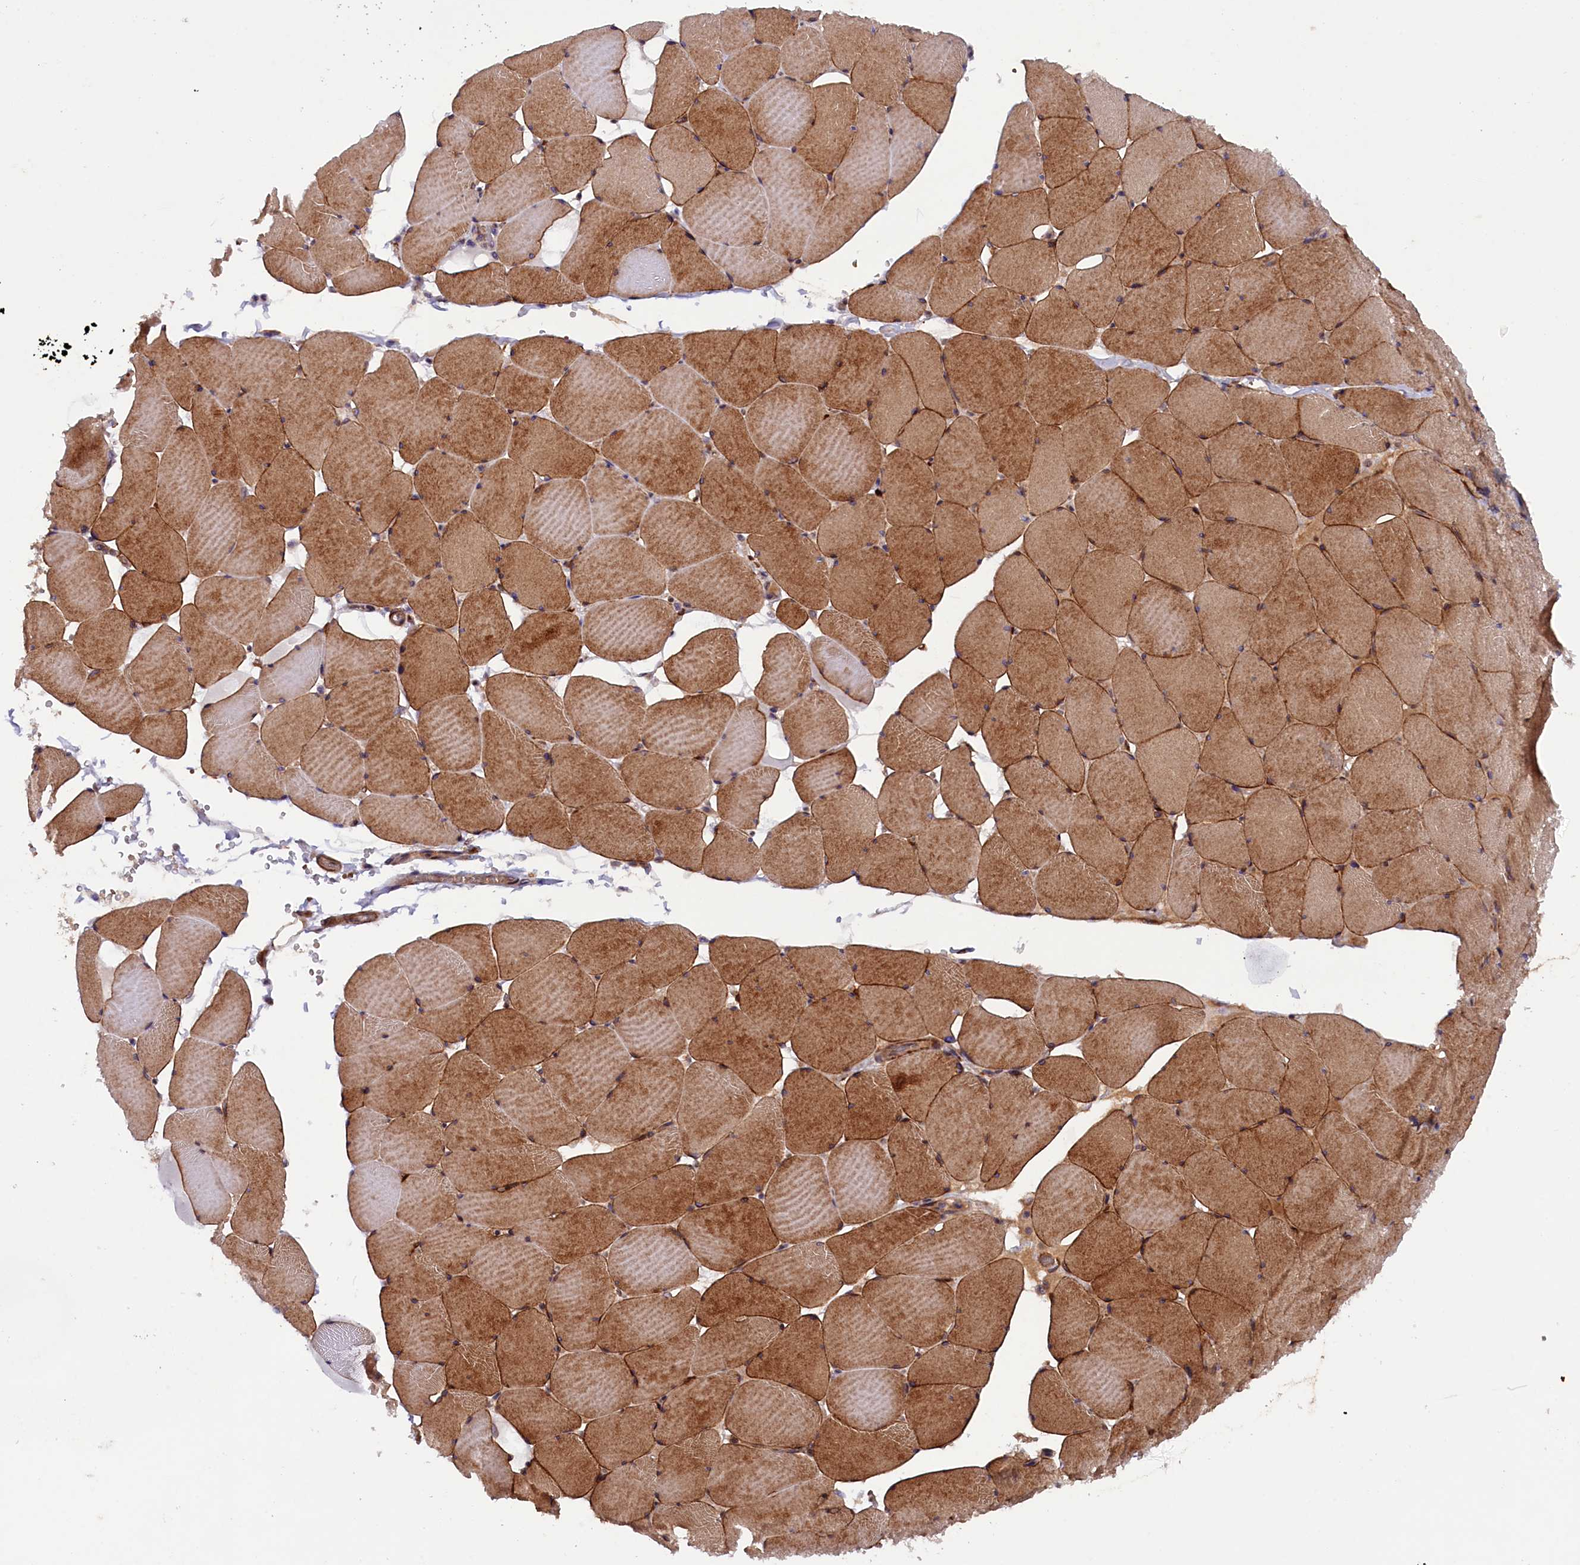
{"staining": {"intensity": "strong", "quantity": ">75%", "location": "cytoplasmic/membranous"}, "tissue": "skeletal muscle", "cell_type": "Myocytes", "image_type": "normal", "snomed": [{"axis": "morphology", "description": "Normal tissue, NOS"}, {"axis": "topography", "description": "Skeletal muscle"}, {"axis": "topography", "description": "Head-Neck"}], "caption": "DAB (3,3'-diaminobenzidine) immunohistochemical staining of benign human skeletal muscle displays strong cytoplasmic/membranous protein expression in about >75% of myocytes. (DAB IHC with brightfield microscopy, high magnification).", "gene": "ARRDC4", "patient": {"sex": "male", "age": 66}}